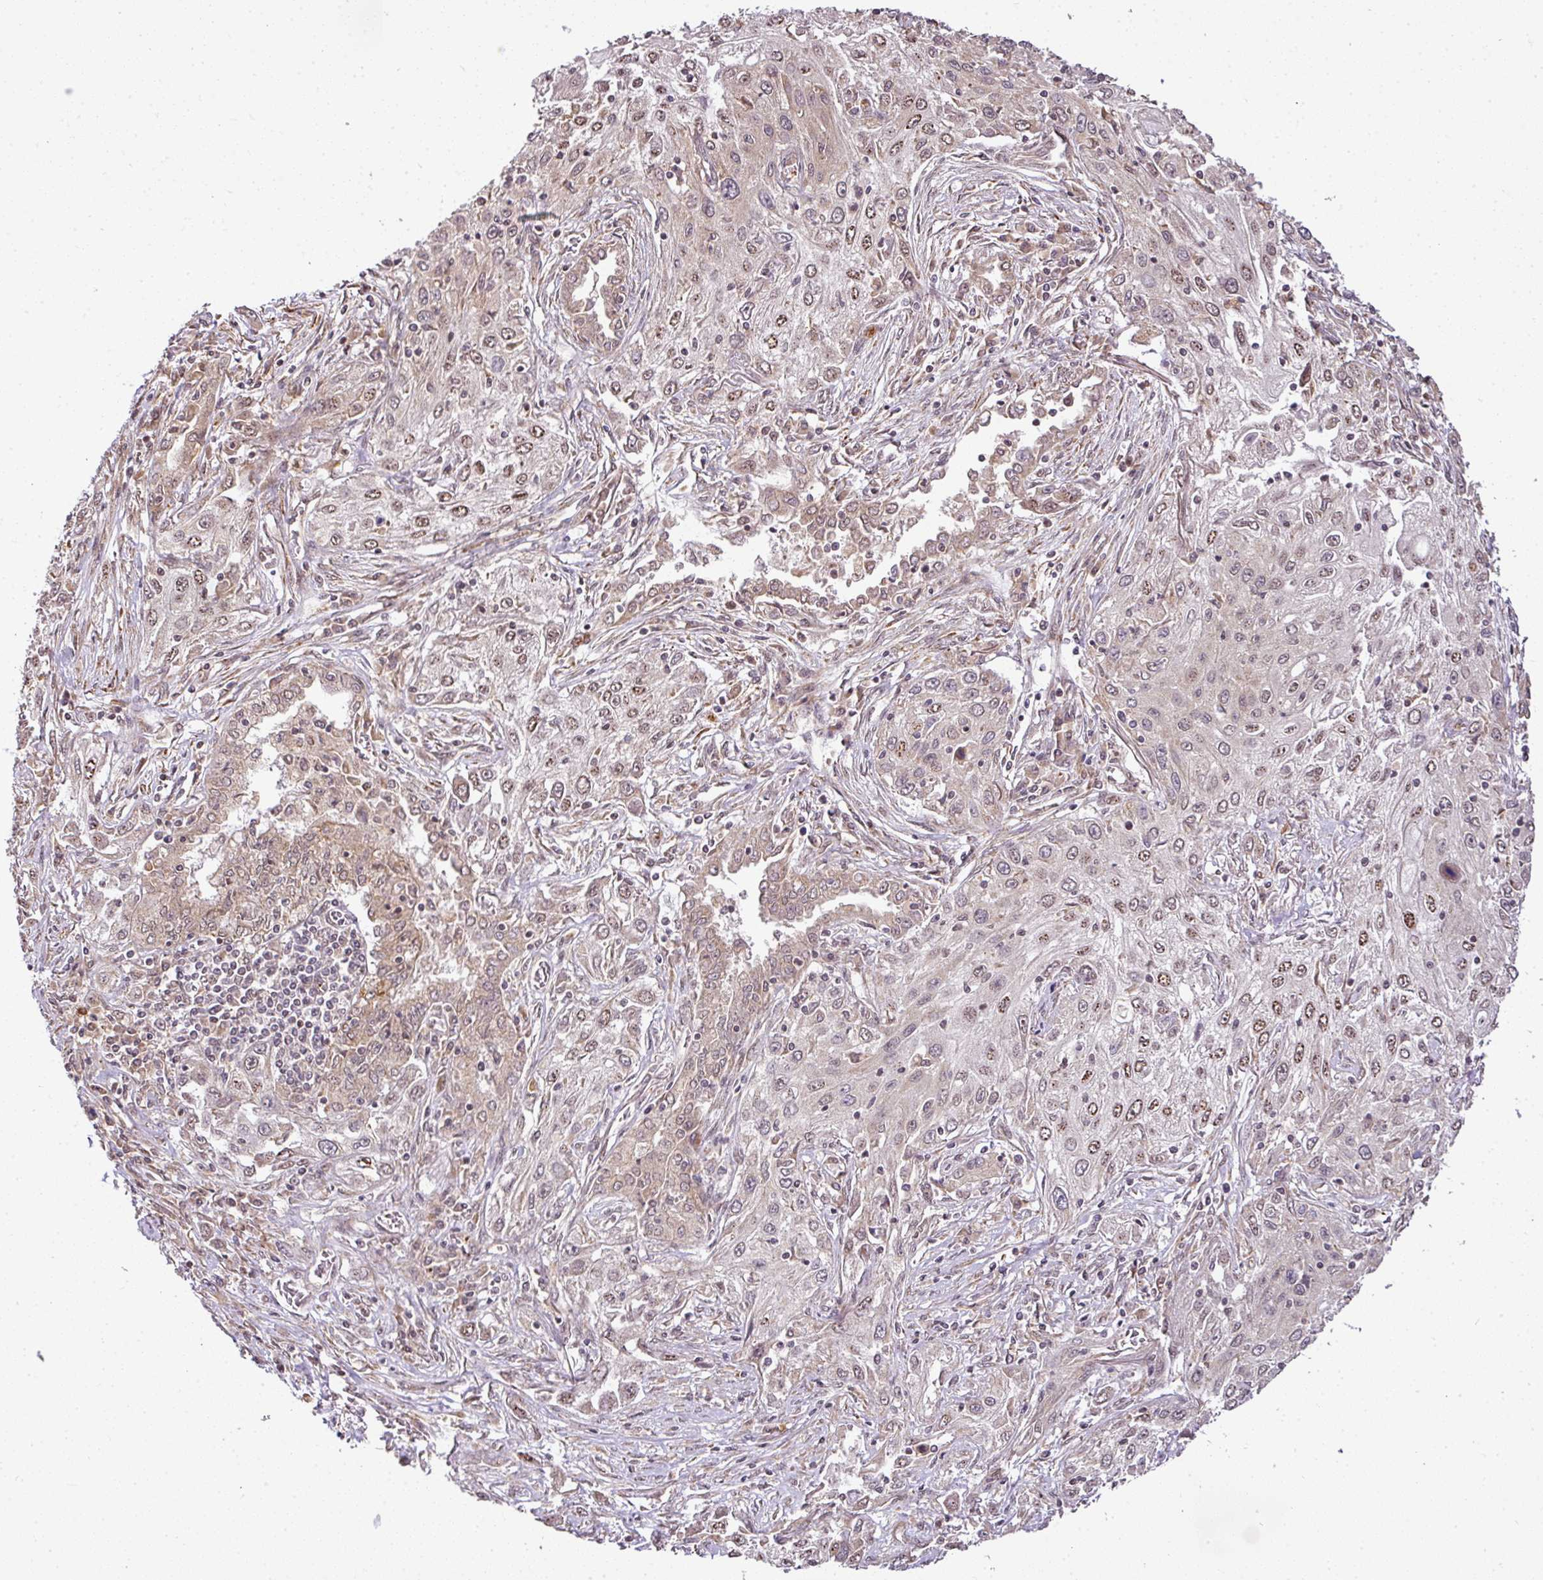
{"staining": {"intensity": "moderate", "quantity": "25%-75%", "location": "nuclear"}, "tissue": "lung cancer", "cell_type": "Tumor cells", "image_type": "cancer", "snomed": [{"axis": "morphology", "description": "Squamous cell carcinoma, NOS"}, {"axis": "topography", "description": "Lung"}], "caption": "Immunohistochemistry (IHC) of human lung squamous cell carcinoma shows medium levels of moderate nuclear expression in approximately 25%-75% of tumor cells.", "gene": "C1orf226", "patient": {"sex": "female", "age": 69}}